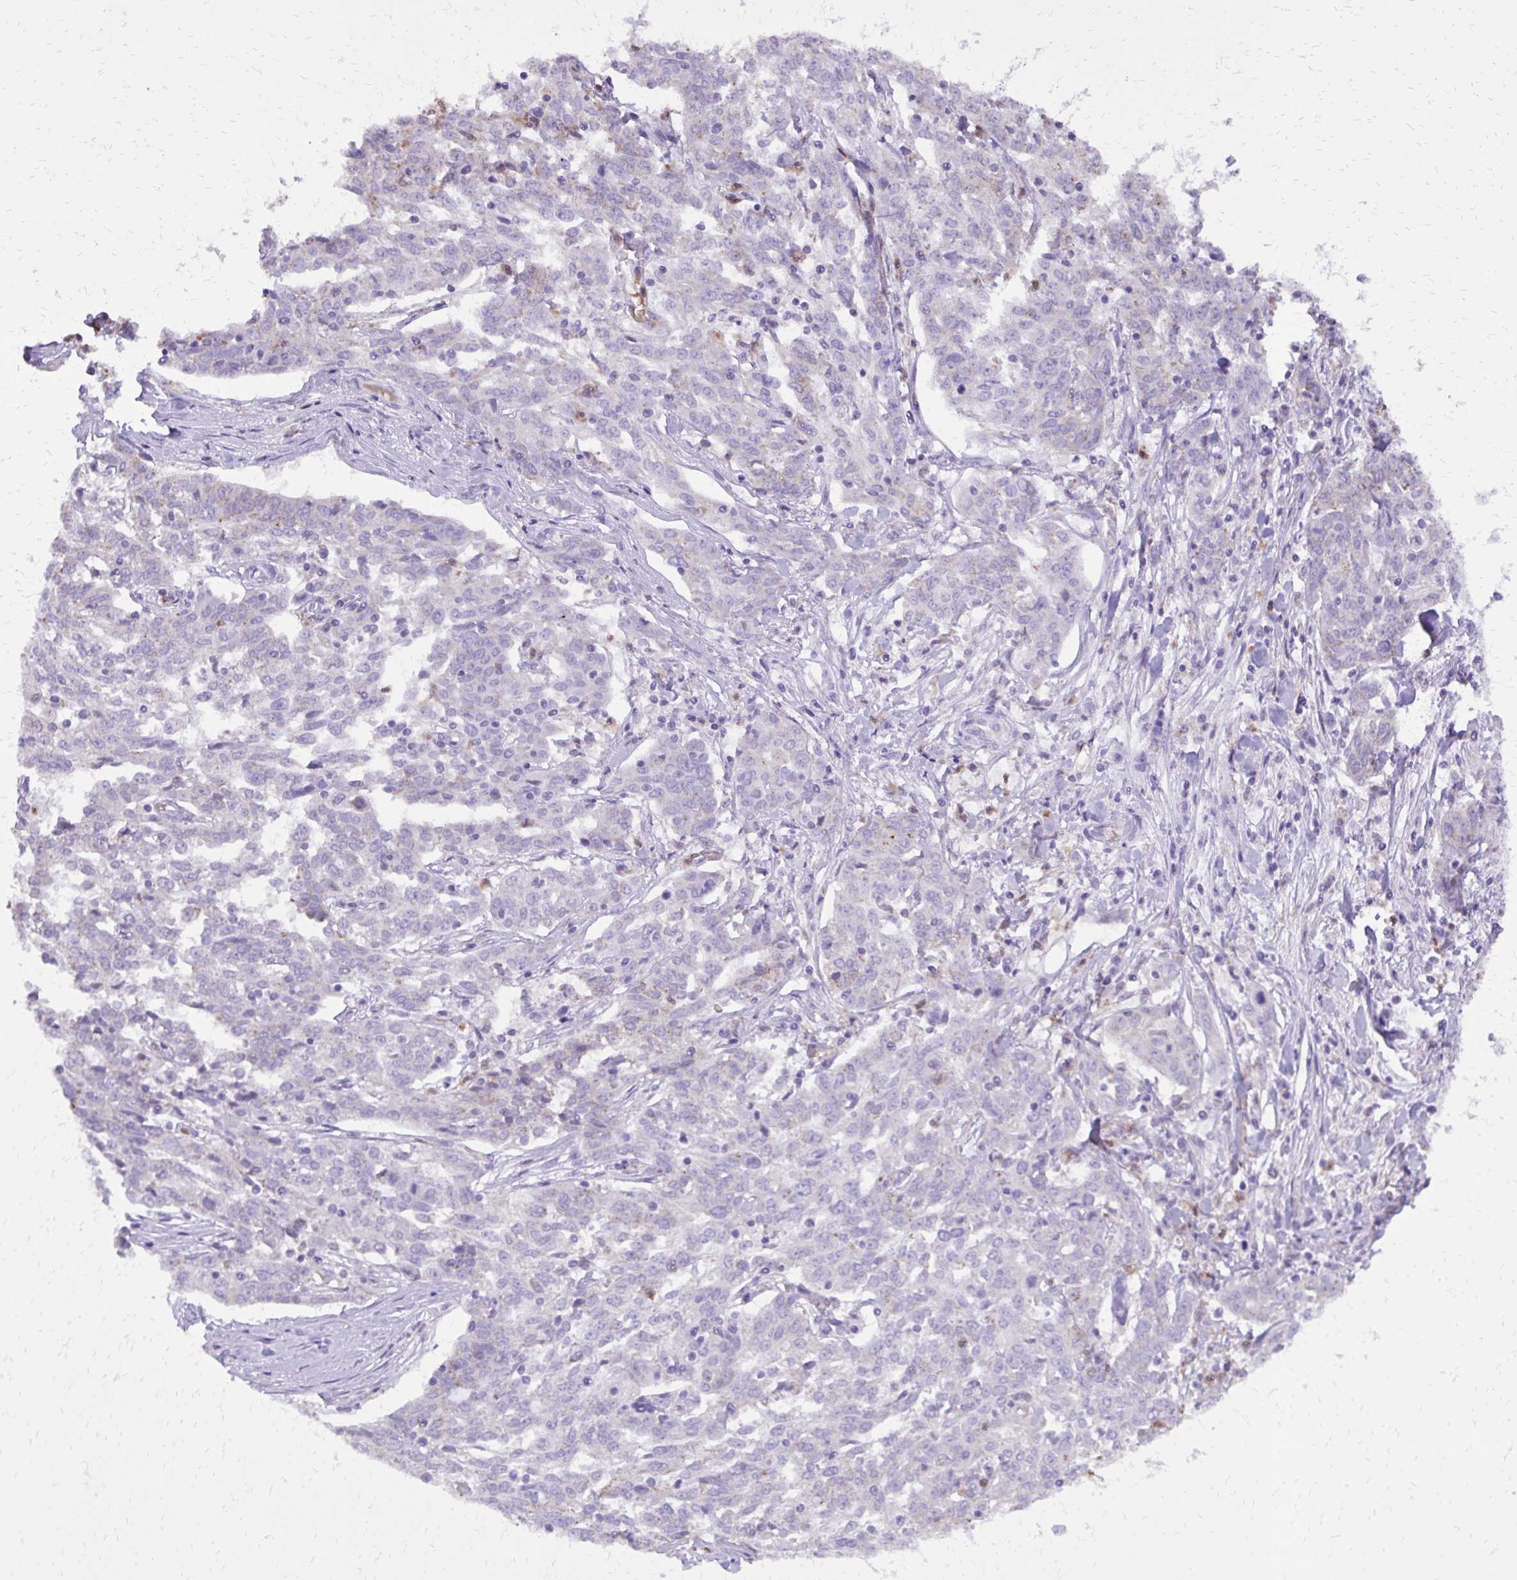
{"staining": {"intensity": "negative", "quantity": "none", "location": "none"}, "tissue": "ovarian cancer", "cell_type": "Tumor cells", "image_type": "cancer", "snomed": [{"axis": "morphology", "description": "Cystadenocarcinoma, serous, NOS"}, {"axis": "topography", "description": "Ovary"}], "caption": "There is no significant expression in tumor cells of serous cystadenocarcinoma (ovarian). The staining is performed using DAB (3,3'-diaminobenzidine) brown chromogen with nuclei counter-stained in using hematoxylin.", "gene": "CAT", "patient": {"sex": "female", "age": 67}}